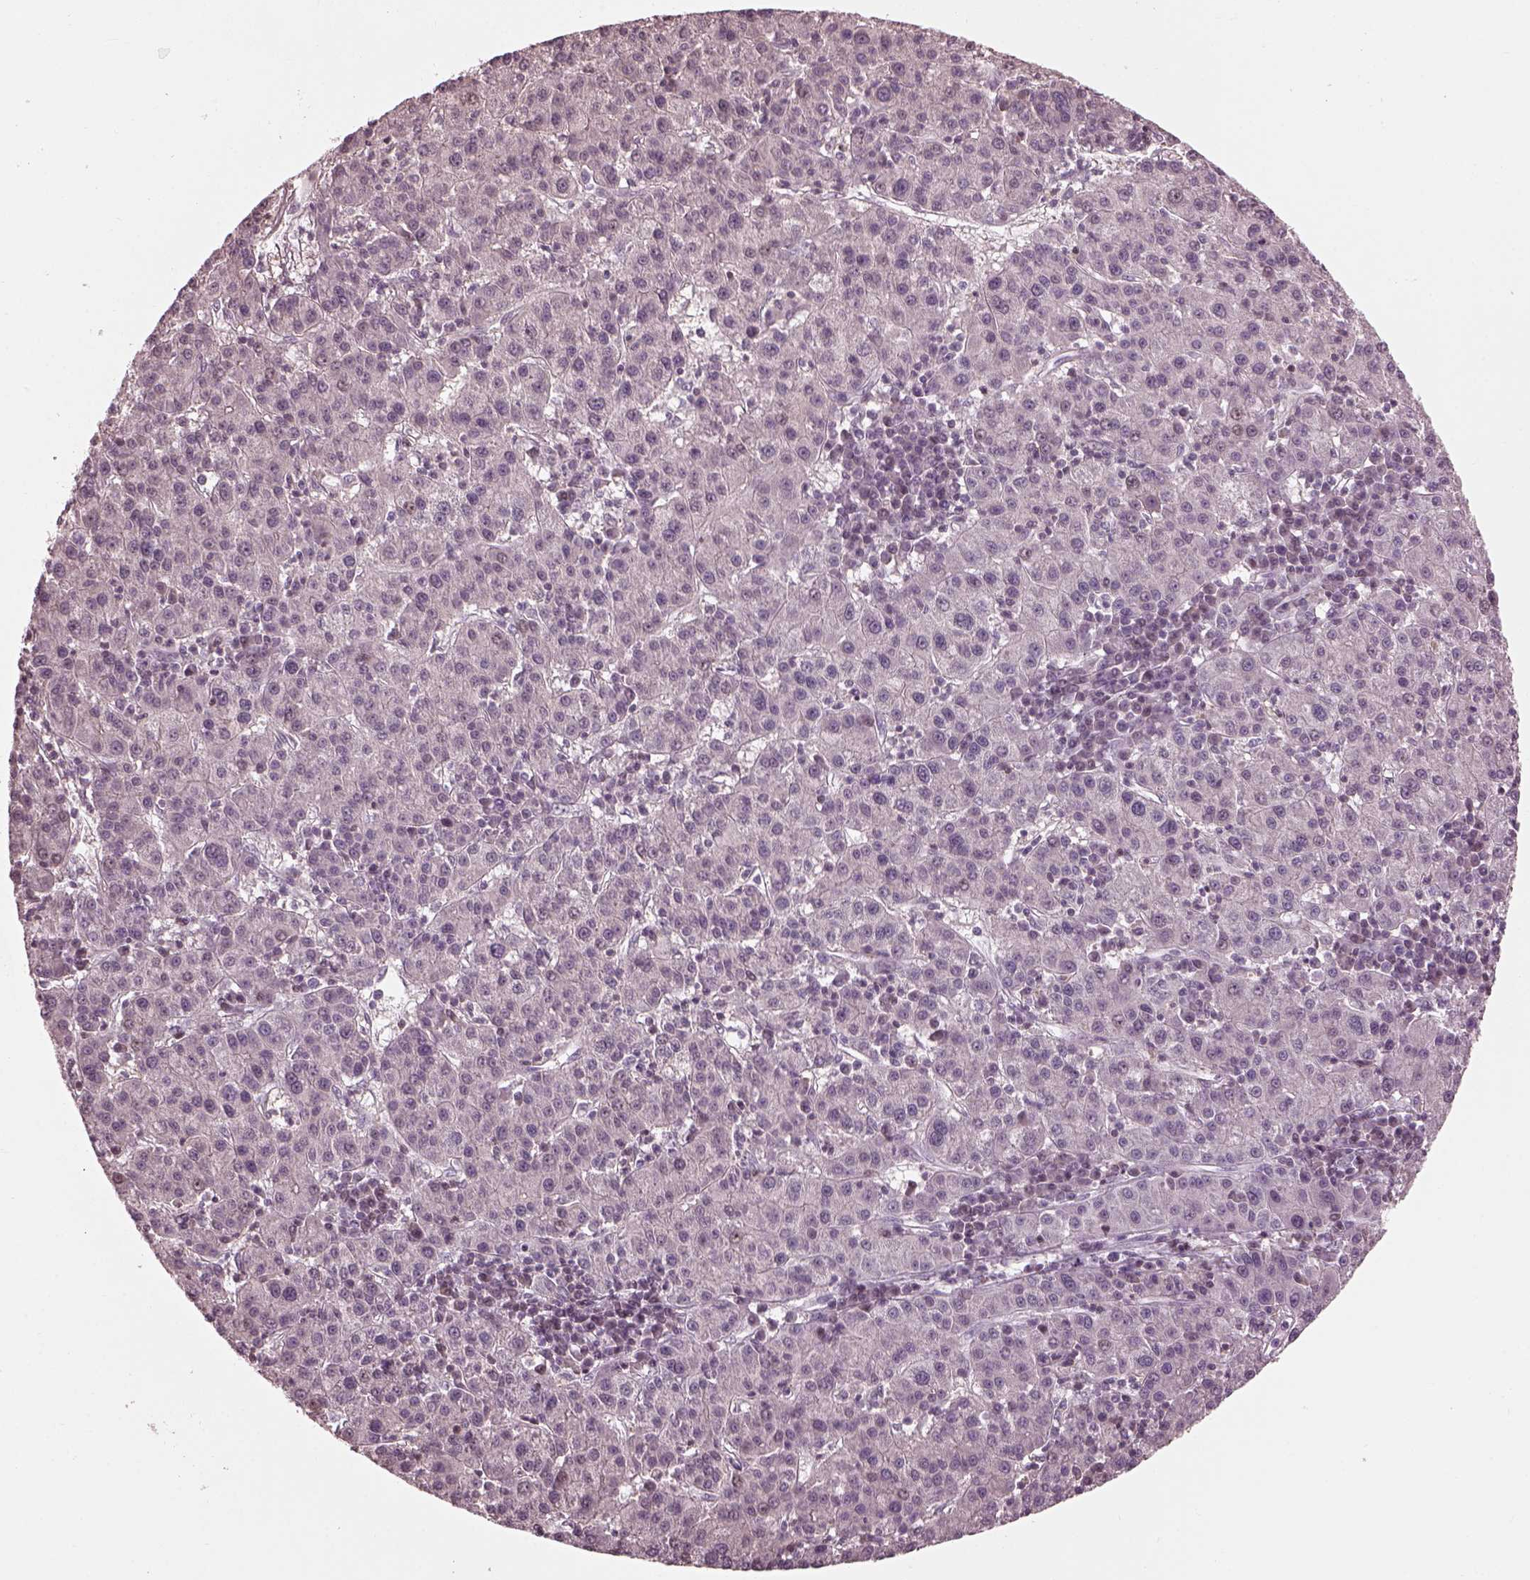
{"staining": {"intensity": "negative", "quantity": "none", "location": "none"}, "tissue": "liver cancer", "cell_type": "Tumor cells", "image_type": "cancer", "snomed": [{"axis": "morphology", "description": "Carcinoma, Hepatocellular, NOS"}, {"axis": "topography", "description": "Liver"}], "caption": "Immunohistochemistry of human hepatocellular carcinoma (liver) demonstrates no positivity in tumor cells.", "gene": "BFSP1", "patient": {"sex": "female", "age": 60}}